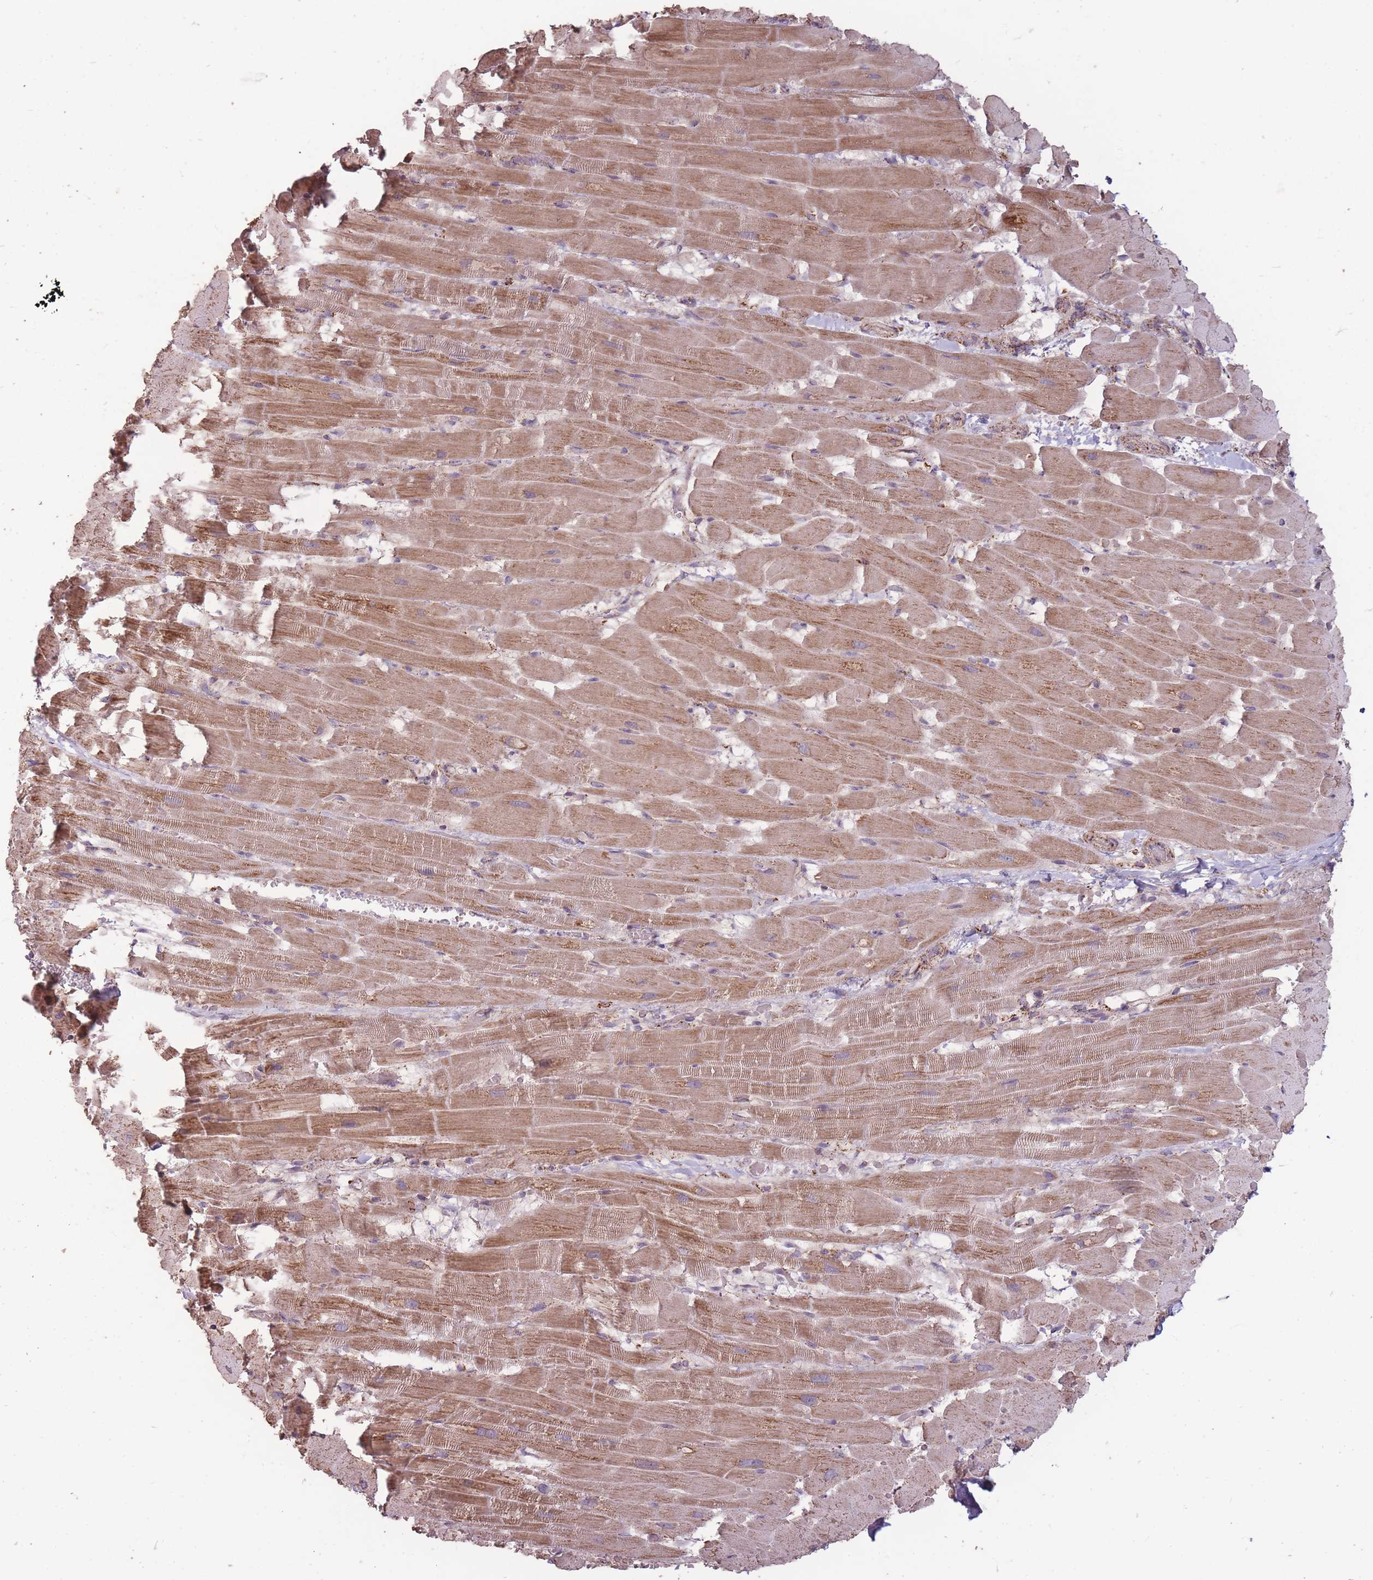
{"staining": {"intensity": "moderate", "quantity": ">75%", "location": "cytoplasmic/membranous"}, "tissue": "heart muscle", "cell_type": "Cardiomyocytes", "image_type": "normal", "snomed": [{"axis": "morphology", "description": "Normal tissue, NOS"}, {"axis": "topography", "description": "Heart"}], "caption": "Immunohistochemical staining of normal heart muscle demonstrates moderate cytoplasmic/membranous protein staining in approximately >75% of cardiomyocytes.", "gene": "CNOT8", "patient": {"sex": "male", "age": 37}}